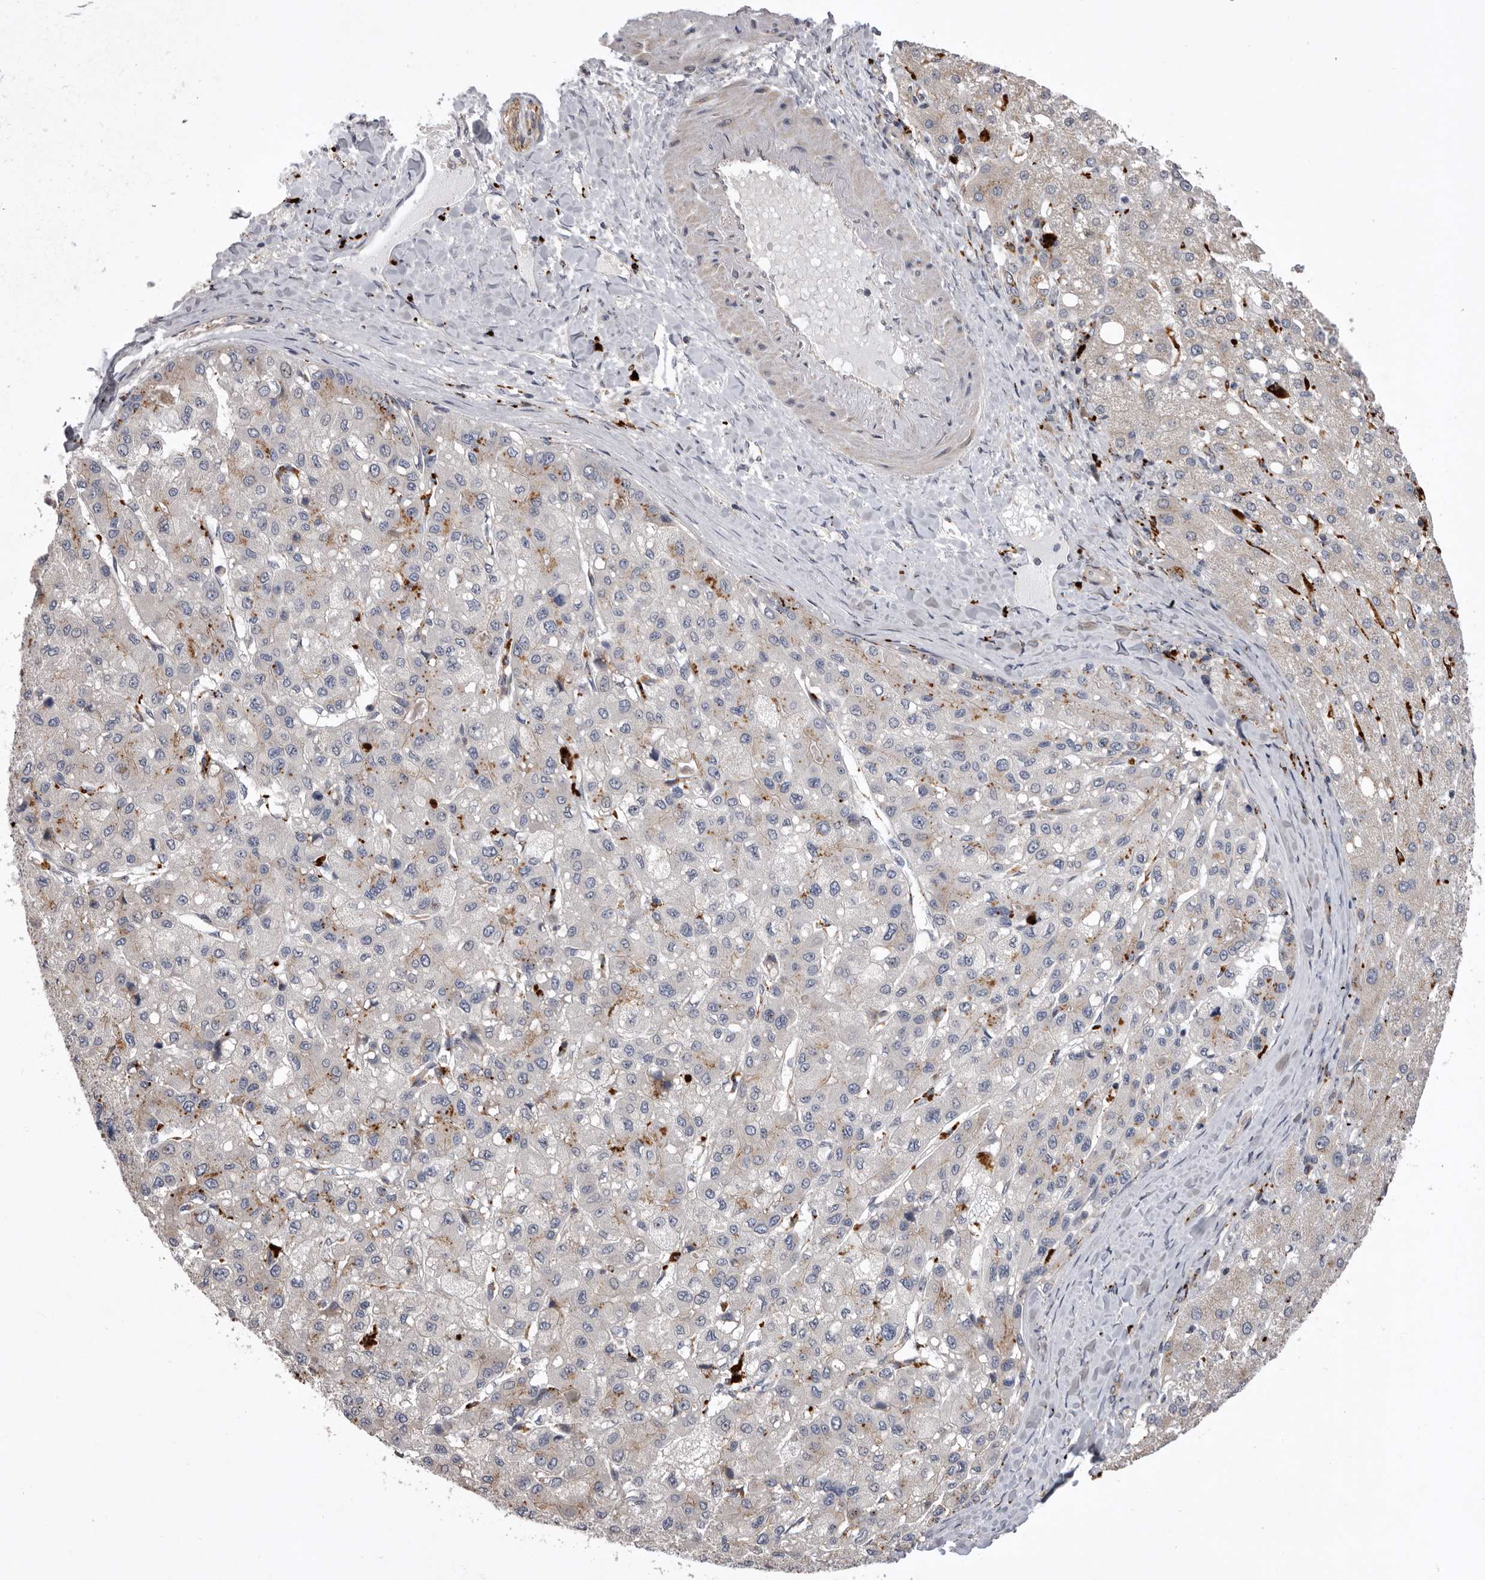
{"staining": {"intensity": "moderate", "quantity": "<25%", "location": "cytoplasmic/membranous"}, "tissue": "liver cancer", "cell_type": "Tumor cells", "image_type": "cancer", "snomed": [{"axis": "morphology", "description": "Carcinoma, Hepatocellular, NOS"}, {"axis": "topography", "description": "Liver"}], "caption": "The photomicrograph reveals staining of liver cancer, revealing moderate cytoplasmic/membranous protein expression (brown color) within tumor cells. The protein of interest is shown in brown color, while the nuclei are stained blue.", "gene": "WDR47", "patient": {"sex": "male", "age": 80}}